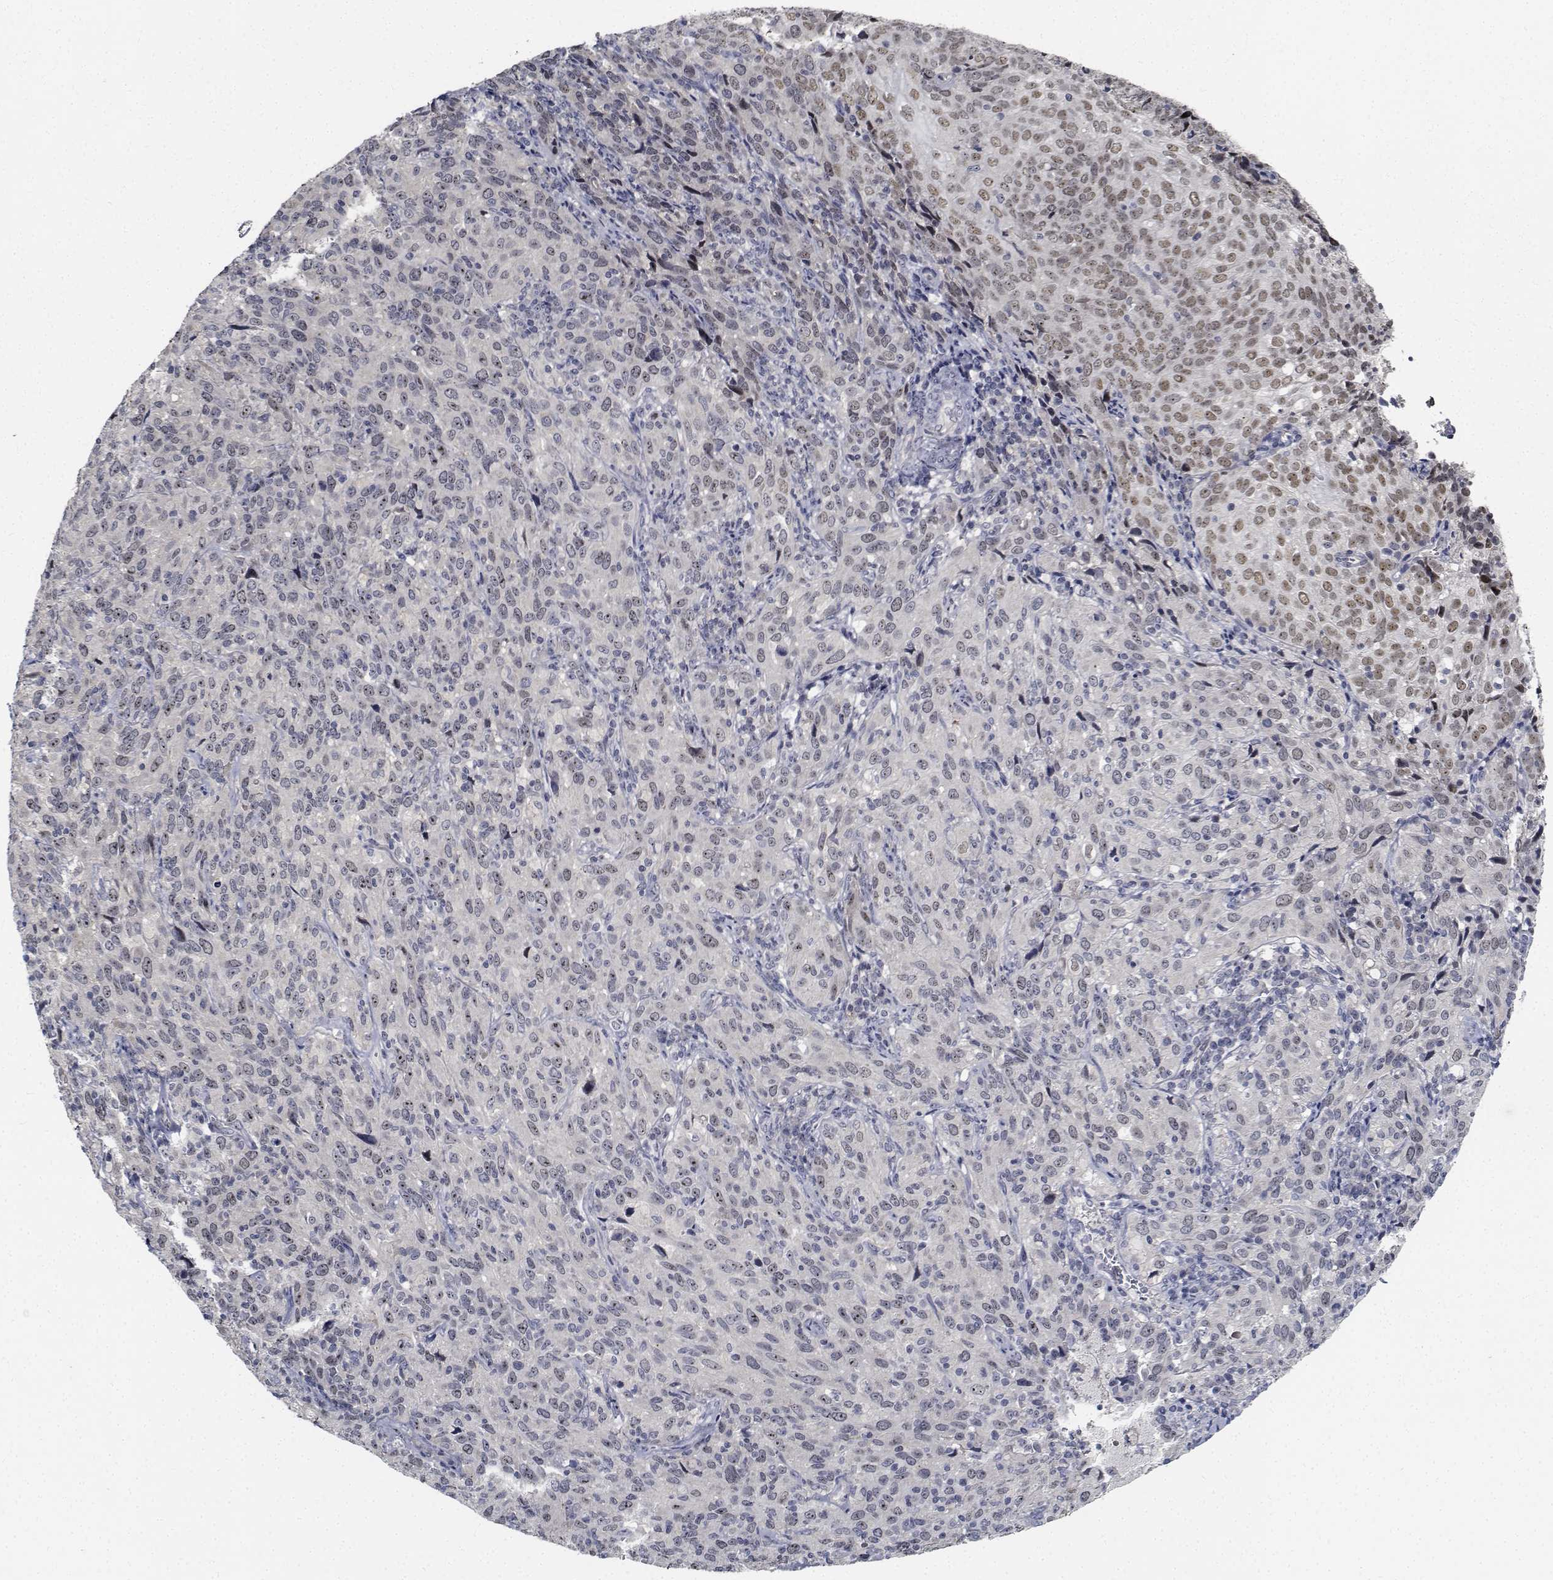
{"staining": {"intensity": "weak", "quantity": "25%-75%", "location": "nuclear"}, "tissue": "cervical cancer", "cell_type": "Tumor cells", "image_type": "cancer", "snomed": [{"axis": "morphology", "description": "Squamous cell carcinoma, NOS"}, {"axis": "topography", "description": "Cervix"}], "caption": "Immunohistochemistry (IHC) of human cervical cancer displays low levels of weak nuclear staining in approximately 25%-75% of tumor cells.", "gene": "NVL", "patient": {"sex": "female", "age": 51}}